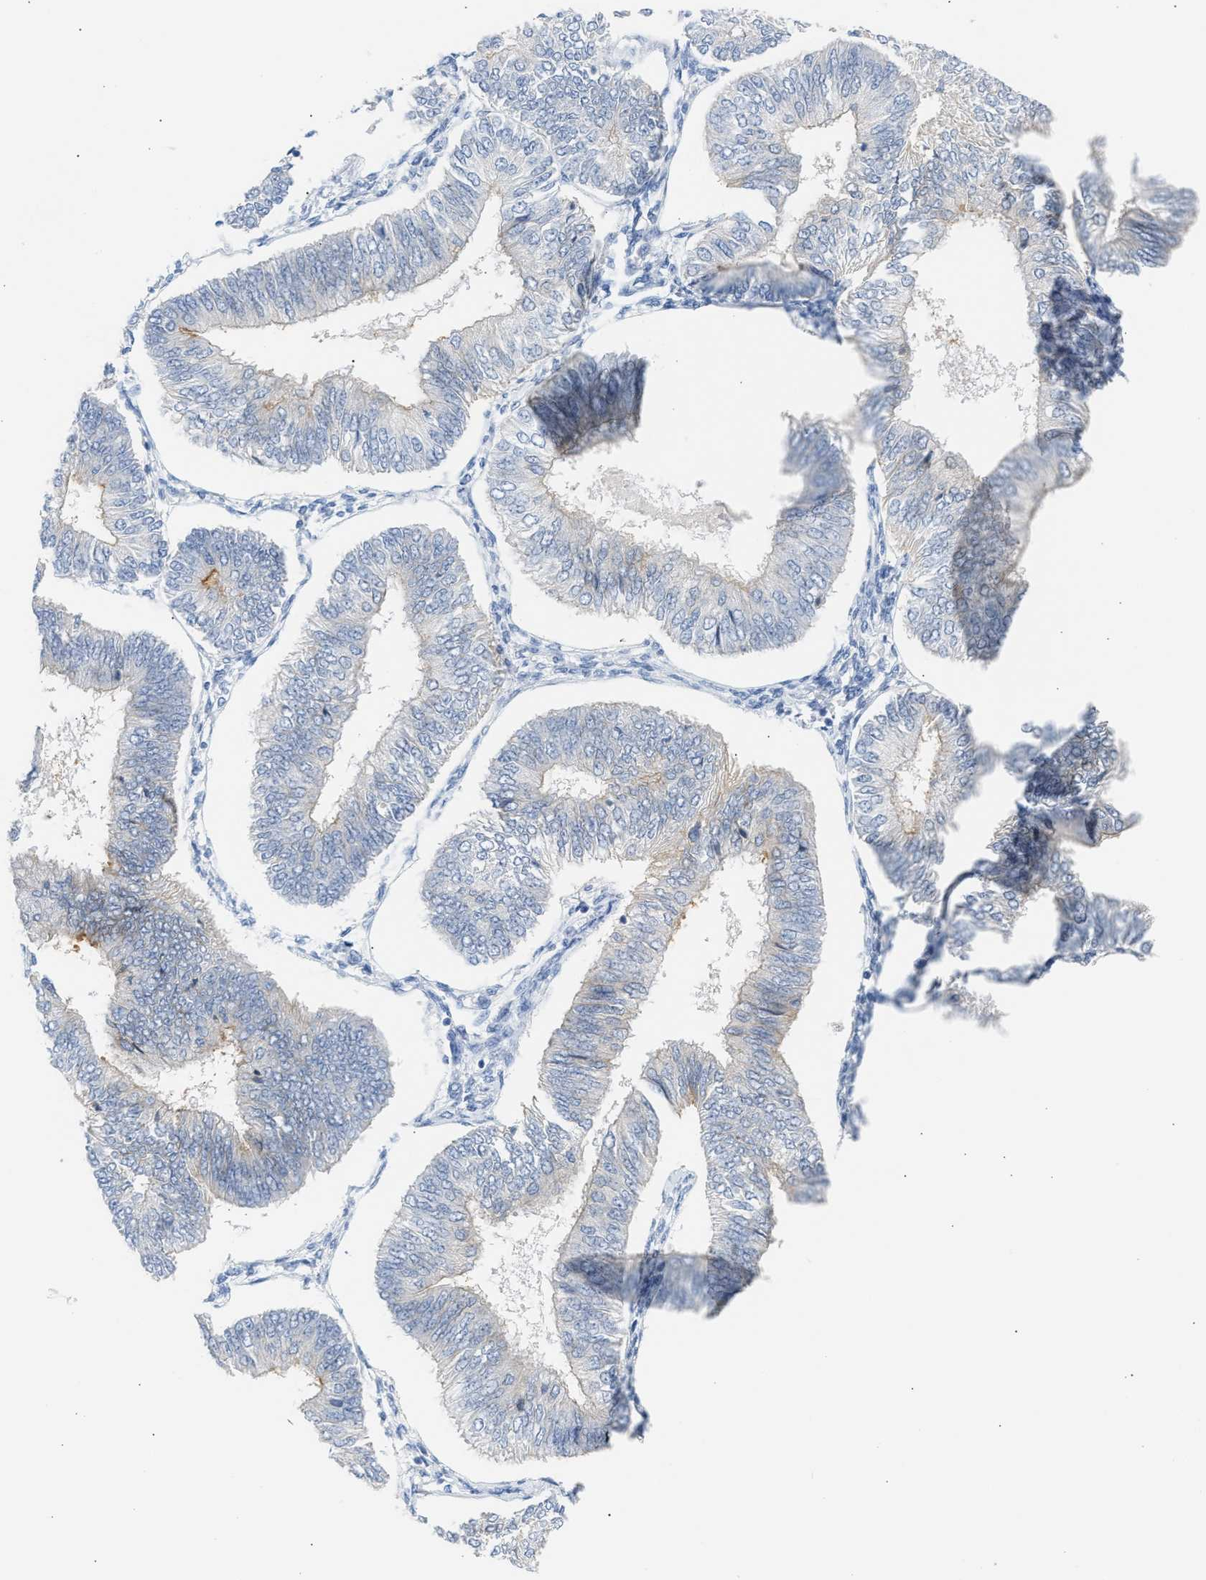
{"staining": {"intensity": "moderate", "quantity": "<25%", "location": "cytoplasmic/membranous"}, "tissue": "endometrial cancer", "cell_type": "Tumor cells", "image_type": "cancer", "snomed": [{"axis": "morphology", "description": "Adenocarcinoma, NOS"}, {"axis": "topography", "description": "Endometrium"}], "caption": "Moderate cytoplasmic/membranous protein expression is seen in approximately <25% of tumor cells in endometrial adenocarcinoma.", "gene": "ERBB2", "patient": {"sex": "female", "age": 58}}